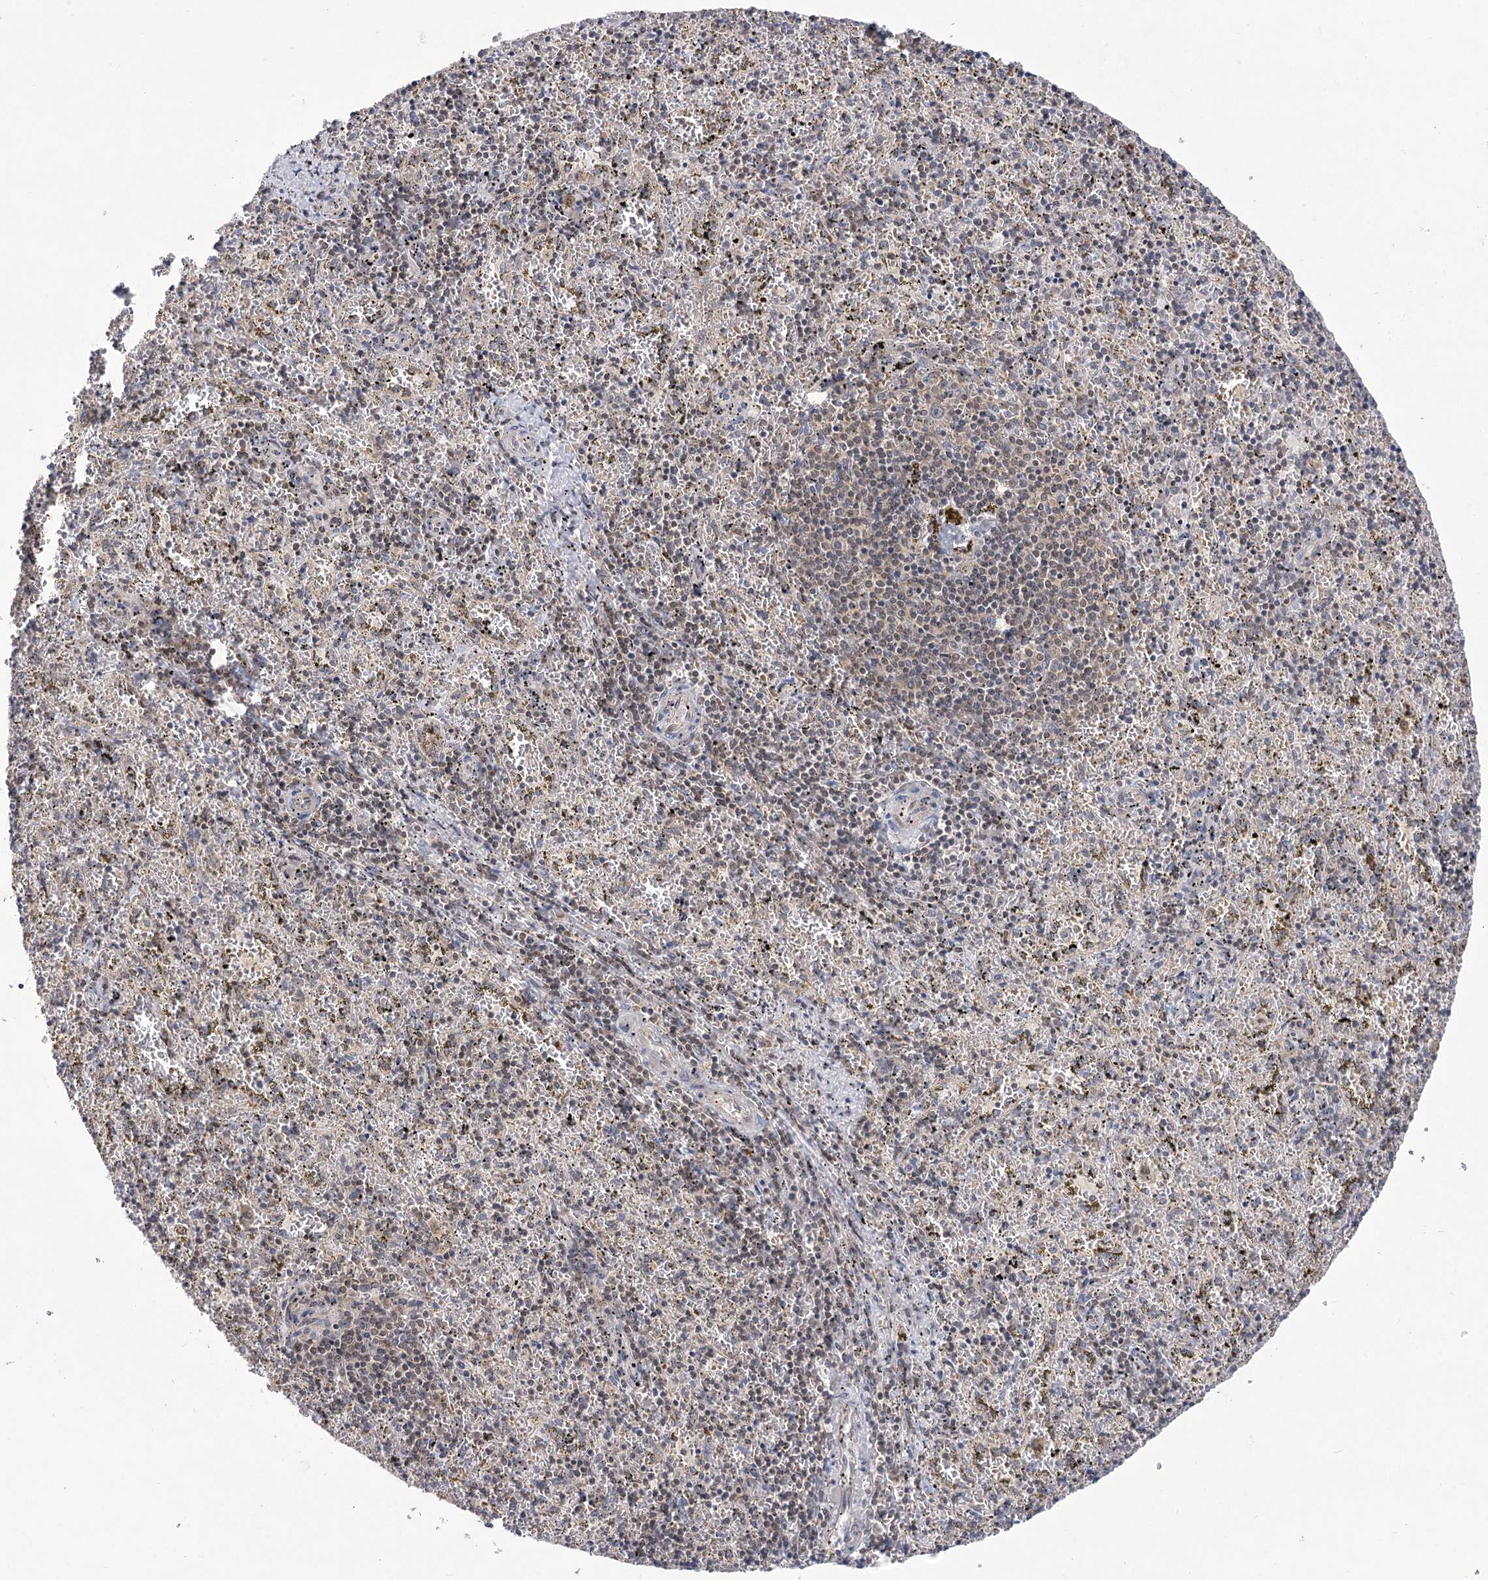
{"staining": {"intensity": "negative", "quantity": "none", "location": "none"}, "tissue": "spleen", "cell_type": "Cells in red pulp", "image_type": "normal", "snomed": [{"axis": "morphology", "description": "Normal tissue, NOS"}, {"axis": "topography", "description": "Spleen"}], "caption": "Immunohistochemistry of unremarkable spleen reveals no positivity in cells in red pulp. (DAB (3,3'-diaminobenzidine) immunohistochemistry (IHC) with hematoxylin counter stain).", "gene": "ZMAT2", "patient": {"sex": "male", "age": 11}}